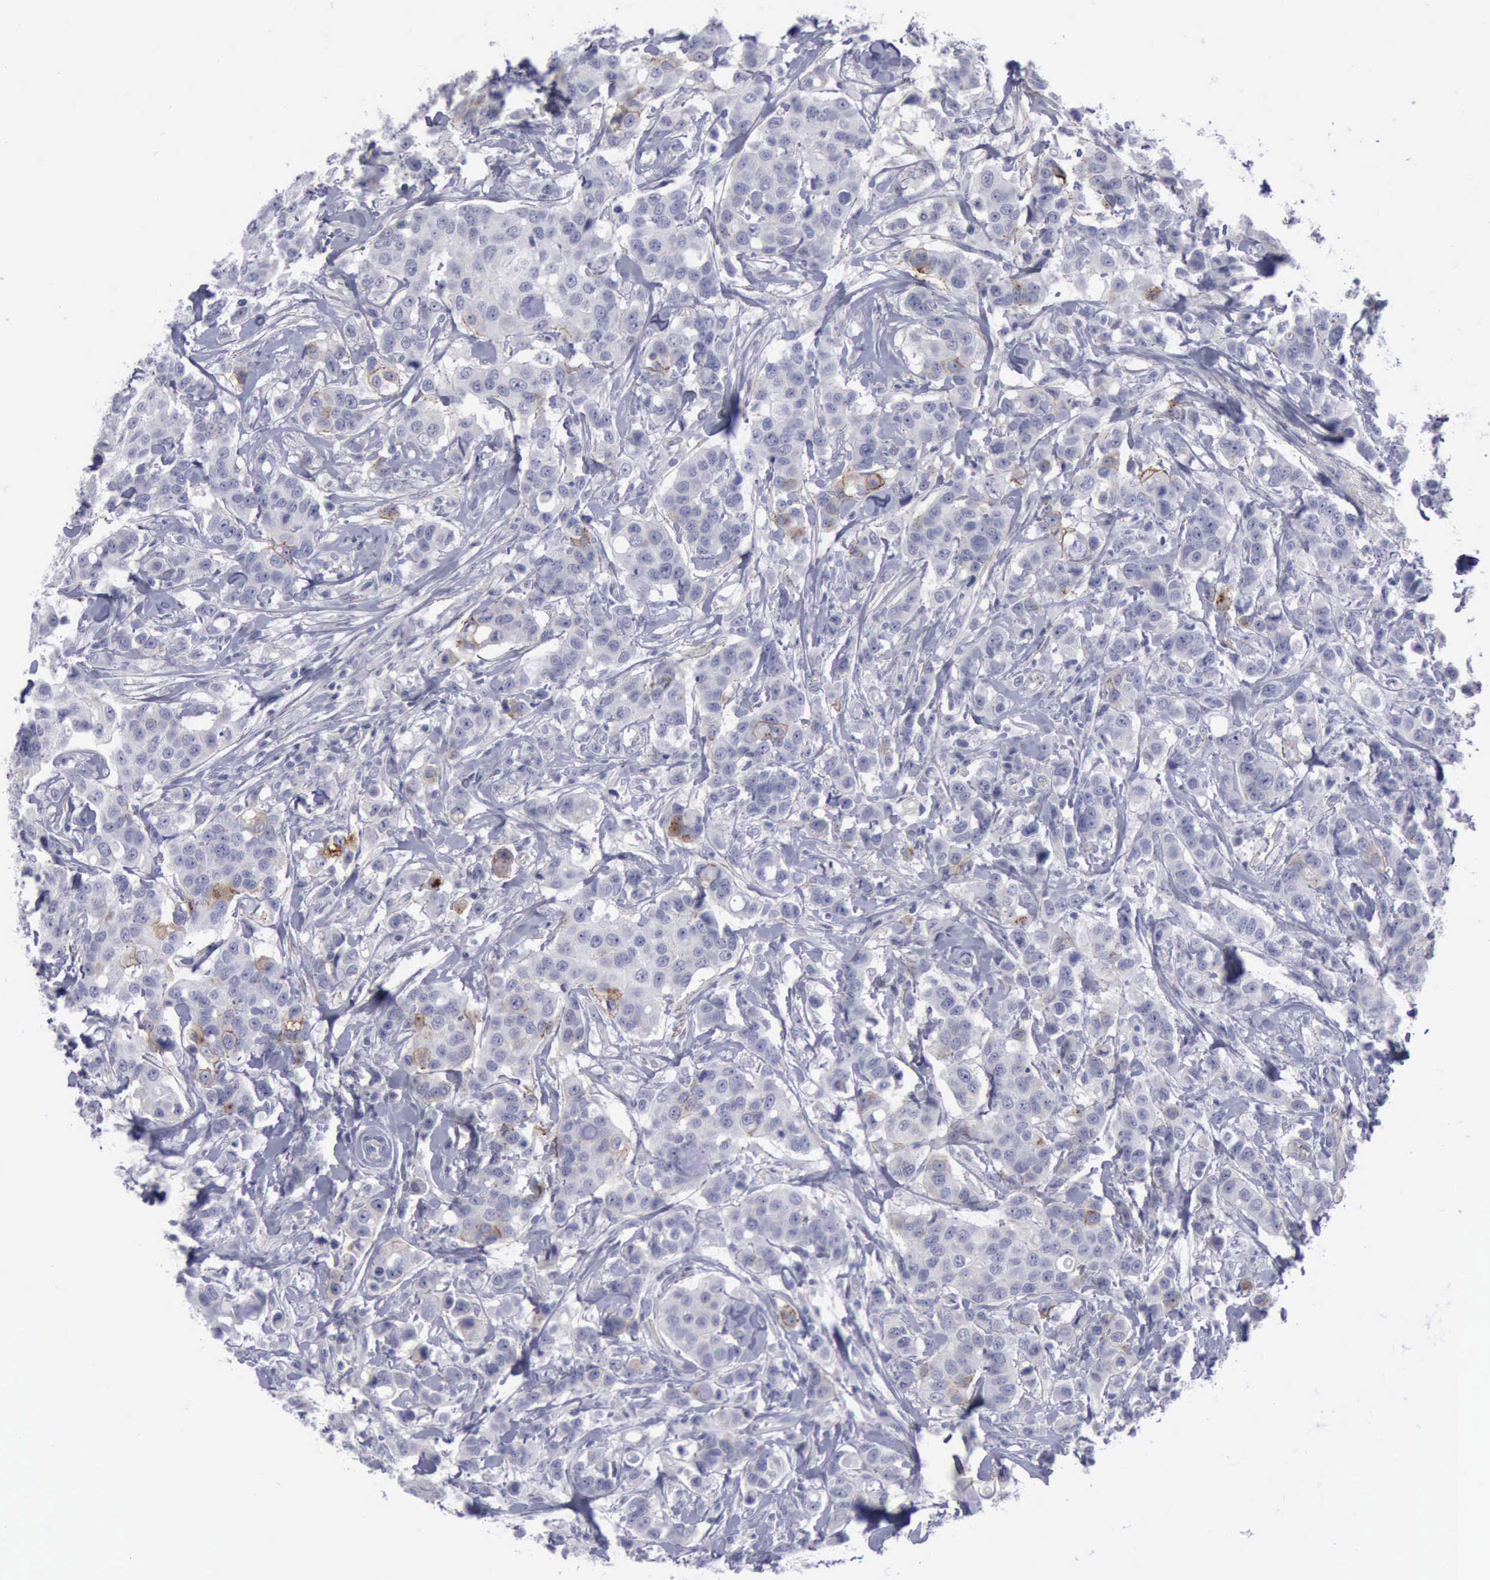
{"staining": {"intensity": "weak", "quantity": "<25%", "location": "cytoplasmic/membranous"}, "tissue": "breast cancer", "cell_type": "Tumor cells", "image_type": "cancer", "snomed": [{"axis": "morphology", "description": "Duct carcinoma"}, {"axis": "topography", "description": "Breast"}], "caption": "Immunohistochemistry (IHC) image of human breast cancer stained for a protein (brown), which reveals no staining in tumor cells.", "gene": "CDH2", "patient": {"sex": "female", "age": 27}}